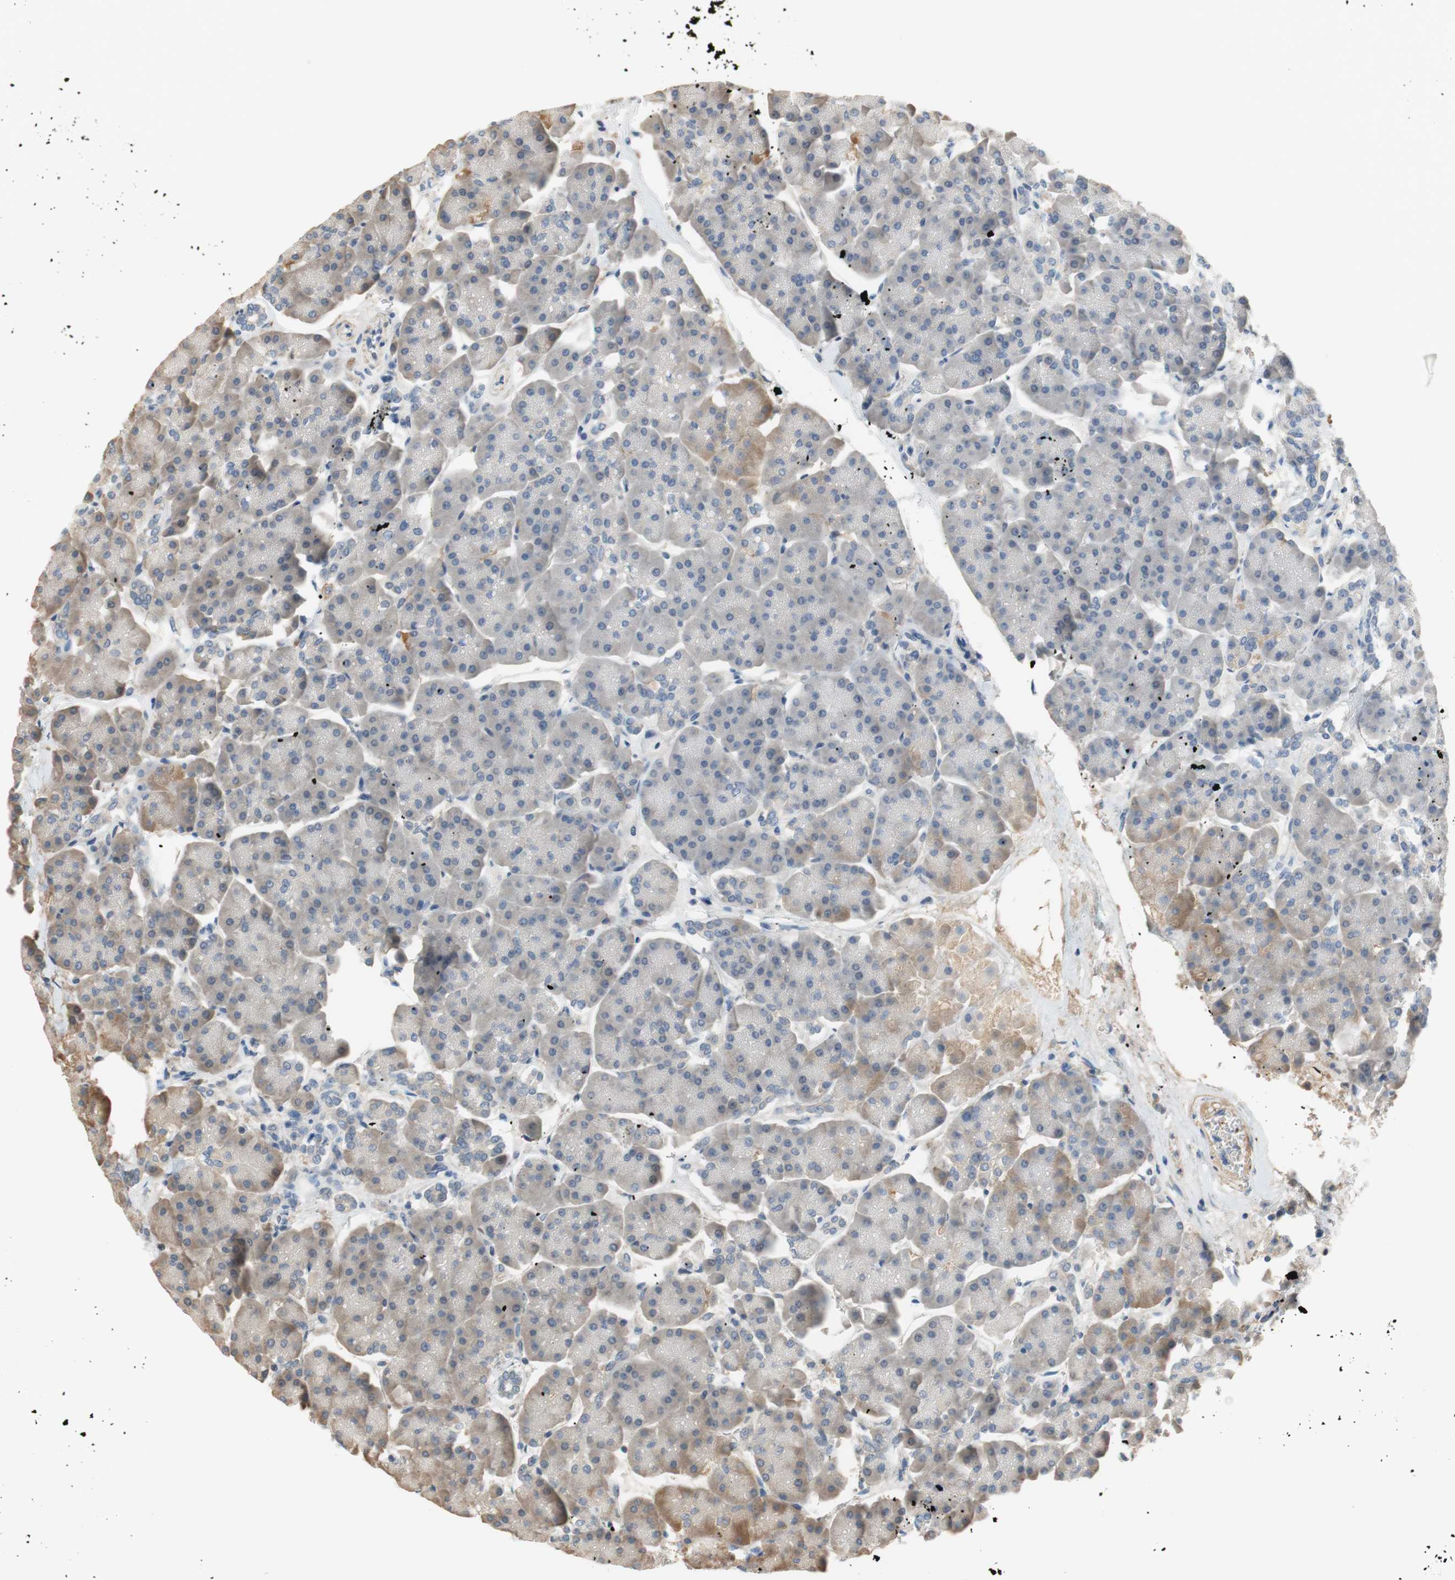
{"staining": {"intensity": "negative", "quantity": "none", "location": "none"}, "tissue": "pancreas", "cell_type": "Exocrine glandular cells", "image_type": "normal", "snomed": [{"axis": "morphology", "description": "Normal tissue, NOS"}, {"axis": "topography", "description": "Pancreas"}], "caption": "The image demonstrates no significant positivity in exocrine glandular cells of pancreas.", "gene": "C4A", "patient": {"sex": "female", "age": 70}}